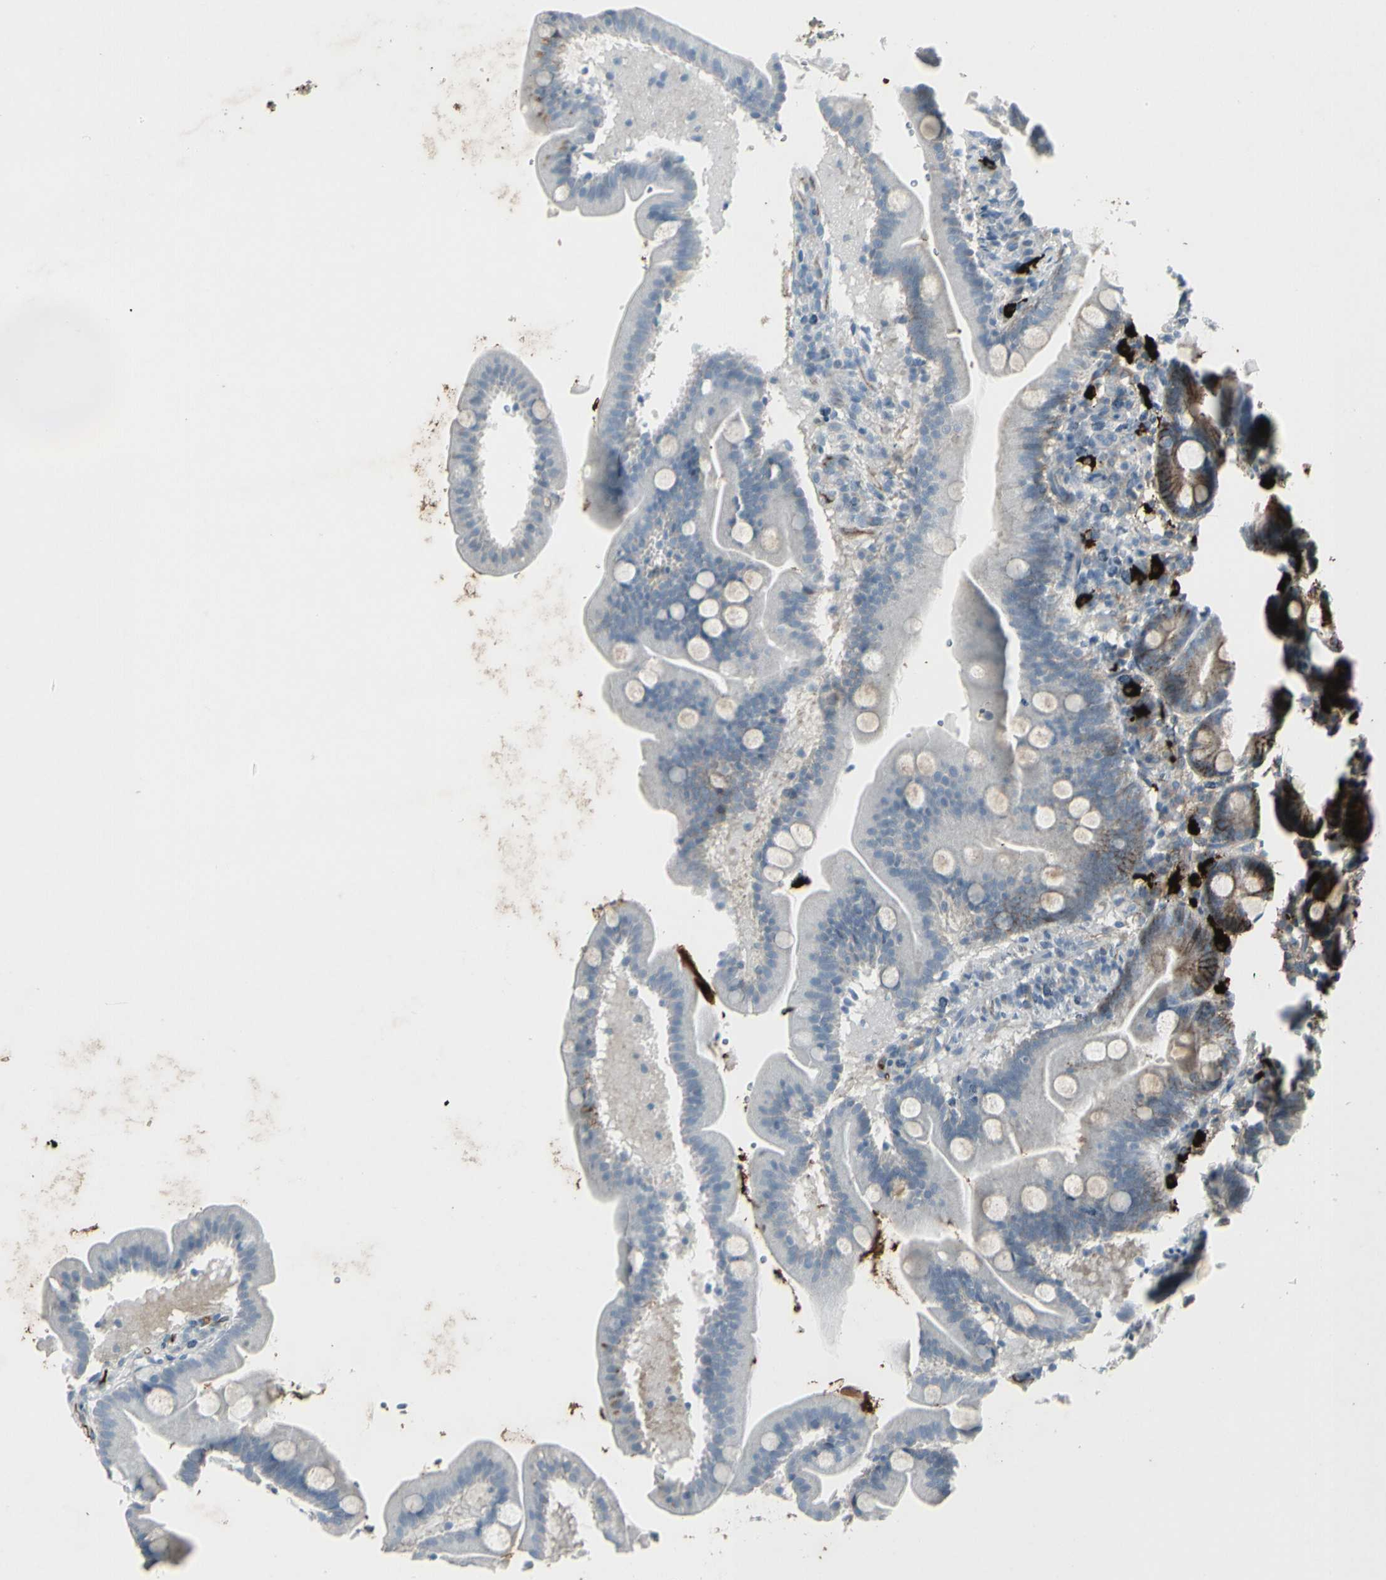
{"staining": {"intensity": "moderate", "quantity": "25%-75%", "location": "cytoplasmic/membranous"}, "tissue": "duodenum", "cell_type": "Glandular cells", "image_type": "normal", "snomed": [{"axis": "morphology", "description": "Normal tissue, NOS"}, {"axis": "topography", "description": "Duodenum"}], "caption": "High-power microscopy captured an immunohistochemistry micrograph of normal duodenum, revealing moderate cytoplasmic/membranous expression in about 25%-75% of glandular cells.", "gene": "IGHM", "patient": {"sex": "male", "age": 54}}